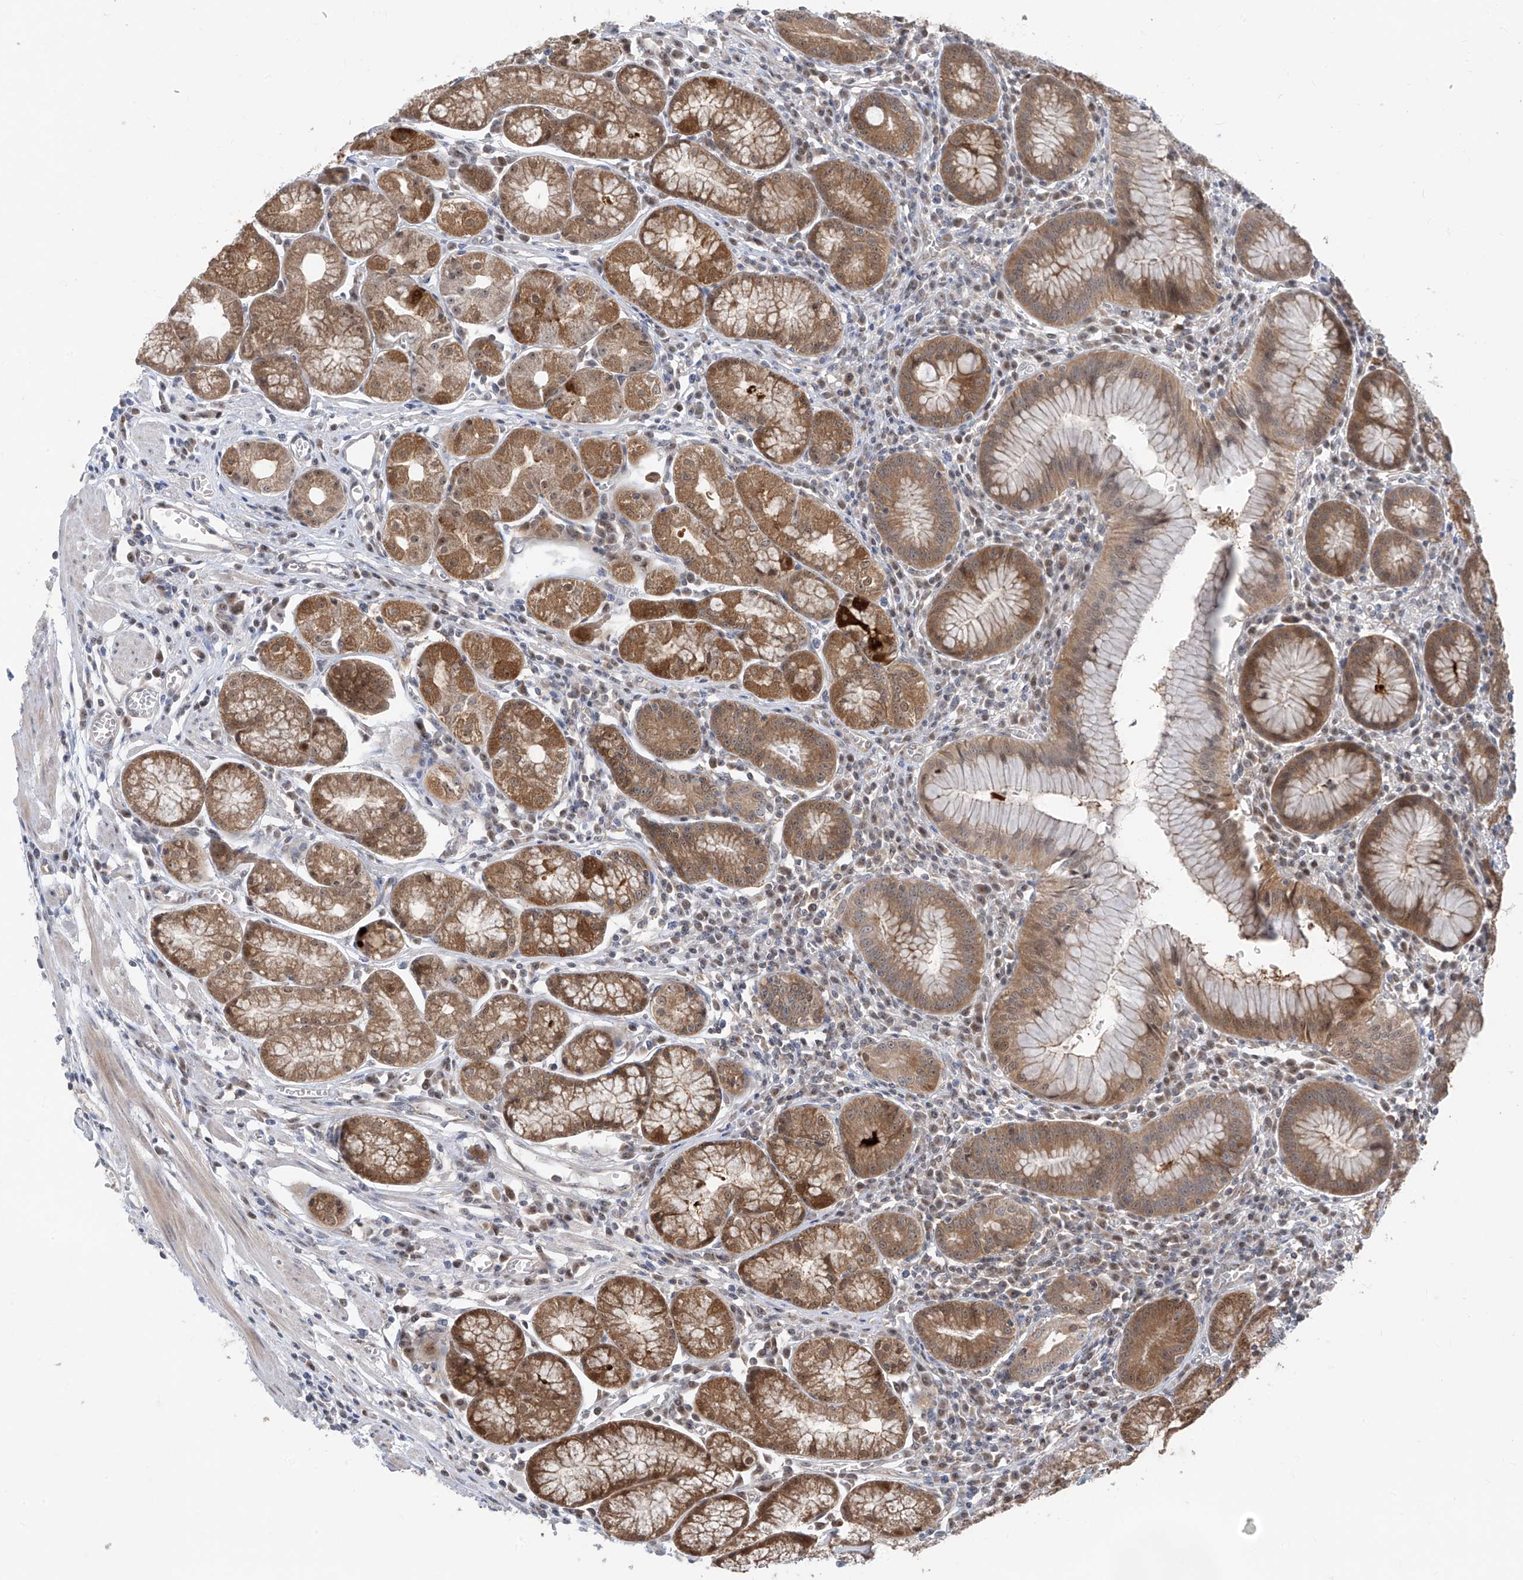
{"staining": {"intensity": "moderate", "quantity": ">75%", "location": "cytoplasmic/membranous"}, "tissue": "stomach", "cell_type": "Glandular cells", "image_type": "normal", "snomed": [{"axis": "morphology", "description": "Normal tissue, NOS"}, {"axis": "topography", "description": "Stomach"}], "caption": "Protein staining exhibits moderate cytoplasmic/membranous expression in about >75% of glandular cells in unremarkable stomach. (DAB = brown stain, brightfield microscopy at high magnification).", "gene": "TTC38", "patient": {"sex": "male", "age": 55}}